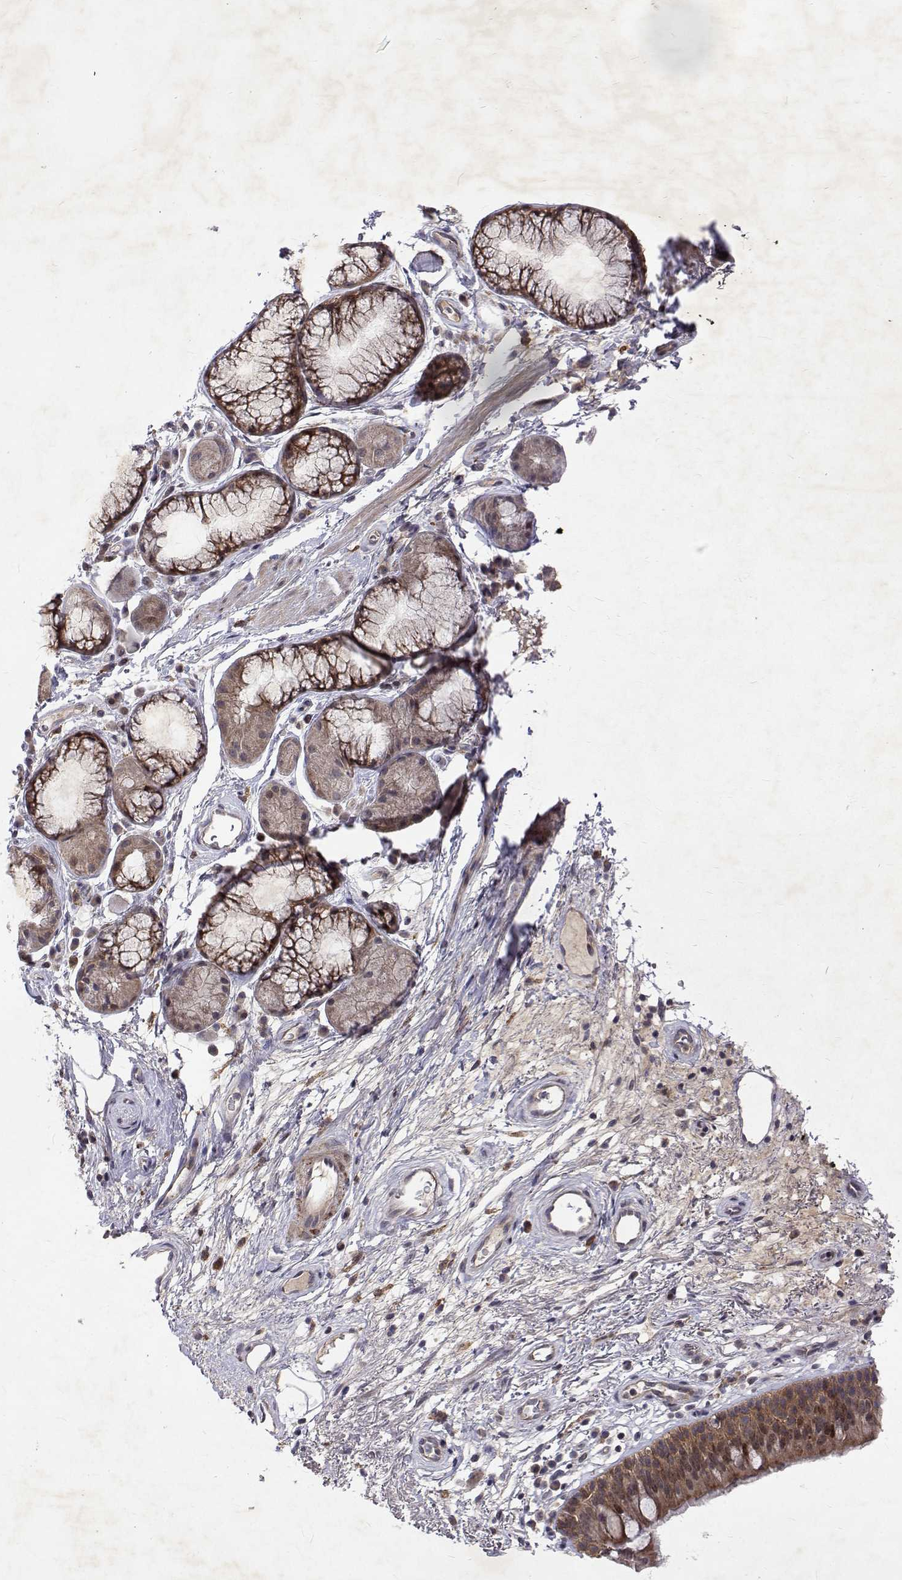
{"staining": {"intensity": "moderate", "quantity": "25%-75%", "location": "cytoplasmic/membranous"}, "tissue": "bronchus", "cell_type": "Respiratory epithelial cells", "image_type": "normal", "snomed": [{"axis": "morphology", "description": "Normal tissue, NOS"}, {"axis": "topography", "description": "Cartilage tissue"}, {"axis": "topography", "description": "Bronchus"}], "caption": "Protein expression analysis of unremarkable human bronchus reveals moderate cytoplasmic/membranous positivity in about 25%-75% of respiratory epithelial cells. The staining is performed using DAB (3,3'-diaminobenzidine) brown chromogen to label protein expression. The nuclei are counter-stained blue using hematoxylin.", "gene": "ALKBH8", "patient": {"sex": "male", "age": 58}}